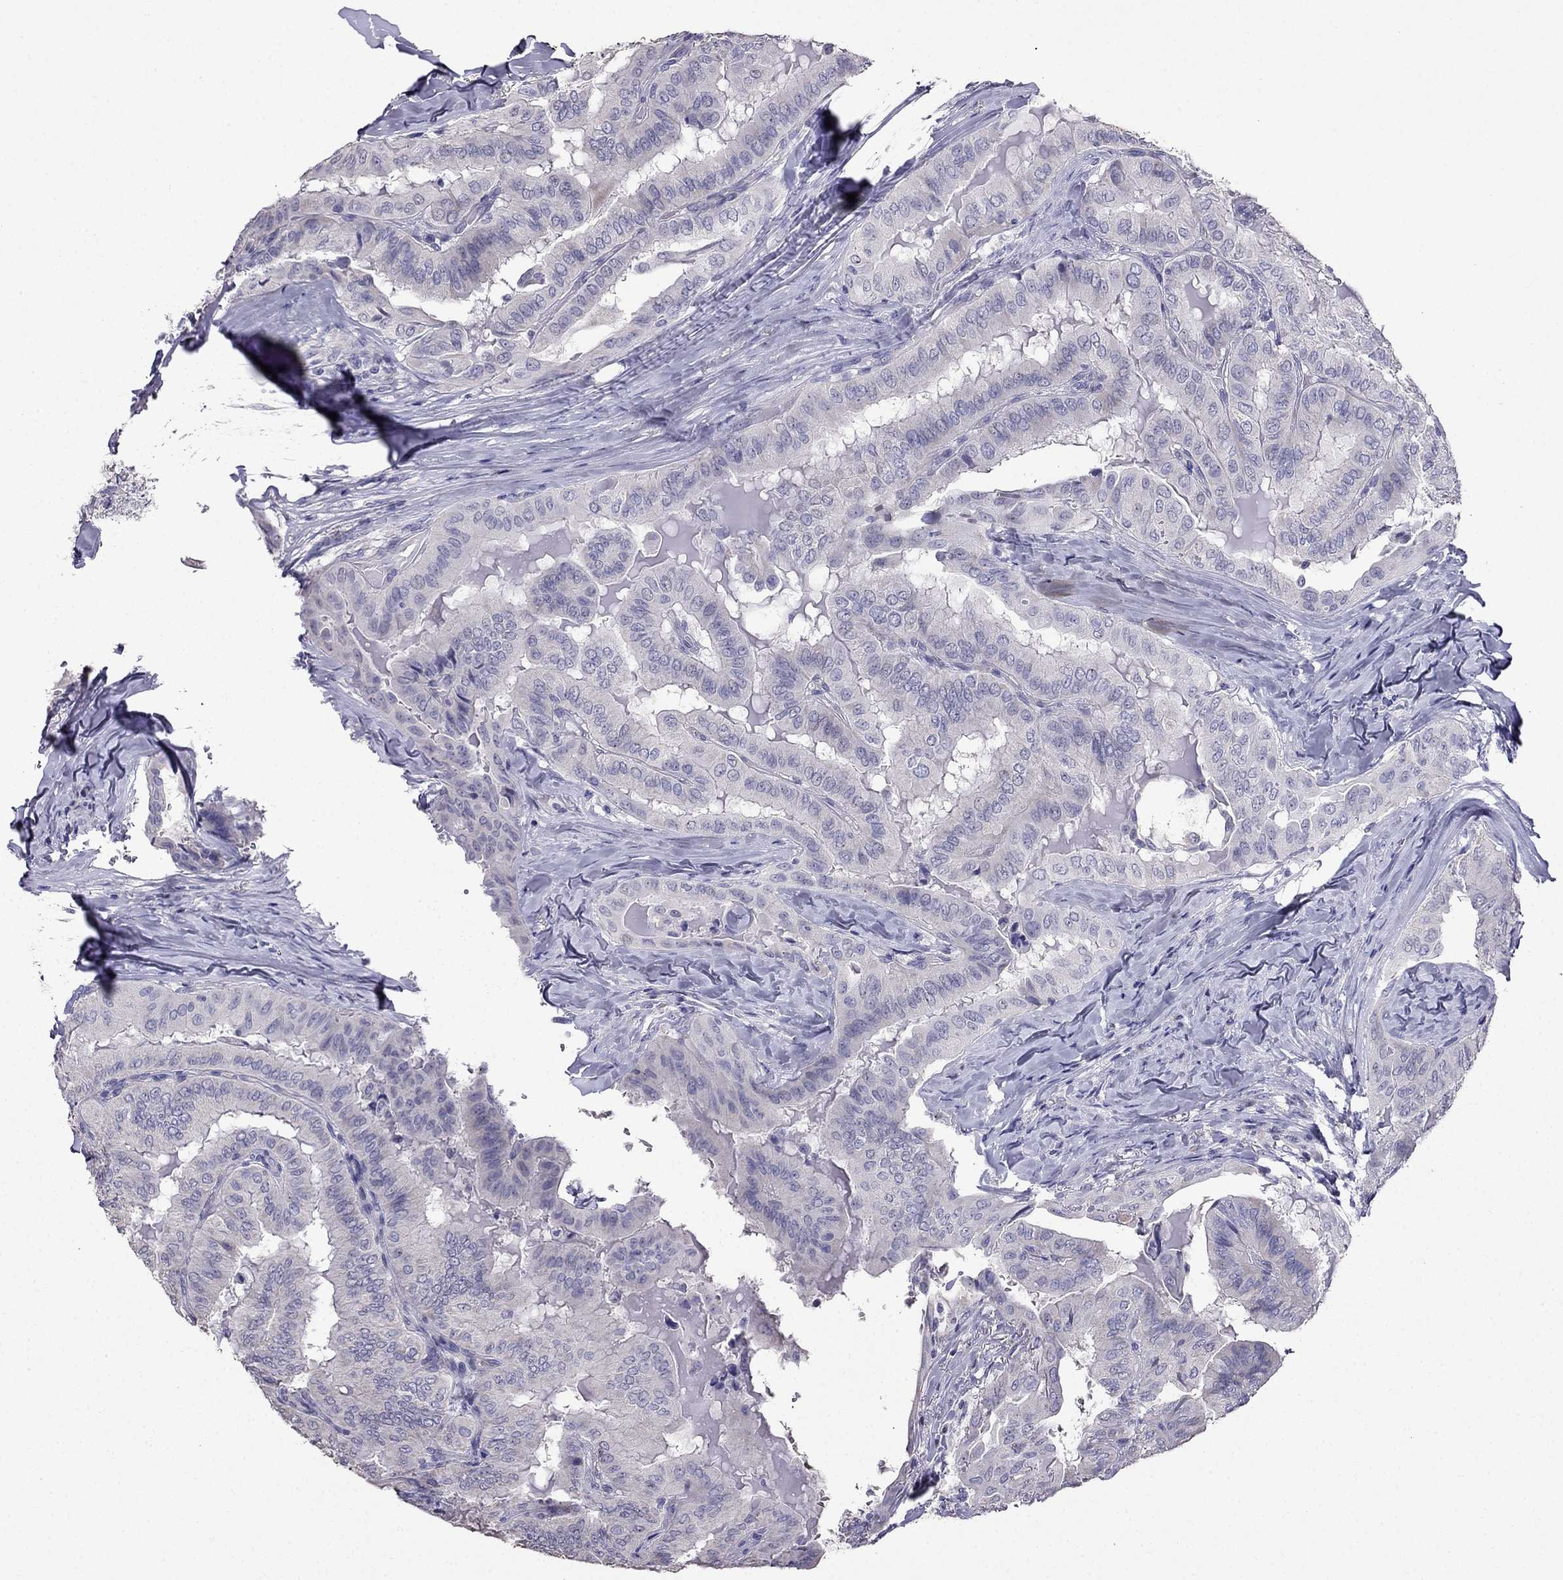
{"staining": {"intensity": "negative", "quantity": "none", "location": "none"}, "tissue": "thyroid cancer", "cell_type": "Tumor cells", "image_type": "cancer", "snomed": [{"axis": "morphology", "description": "Papillary adenocarcinoma, NOS"}, {"axis": "topography", "description": "Thyroid gland"}], "caption": "An immunohistochemistry (IHC) photomicrograph of thyroid papillary adenocarcinoma is shown. There is no staining in tumor cells of thyroid papillary adenocarcinoma.", "gene": "AK5", "patient": {"sex": "female", "age": 68}}